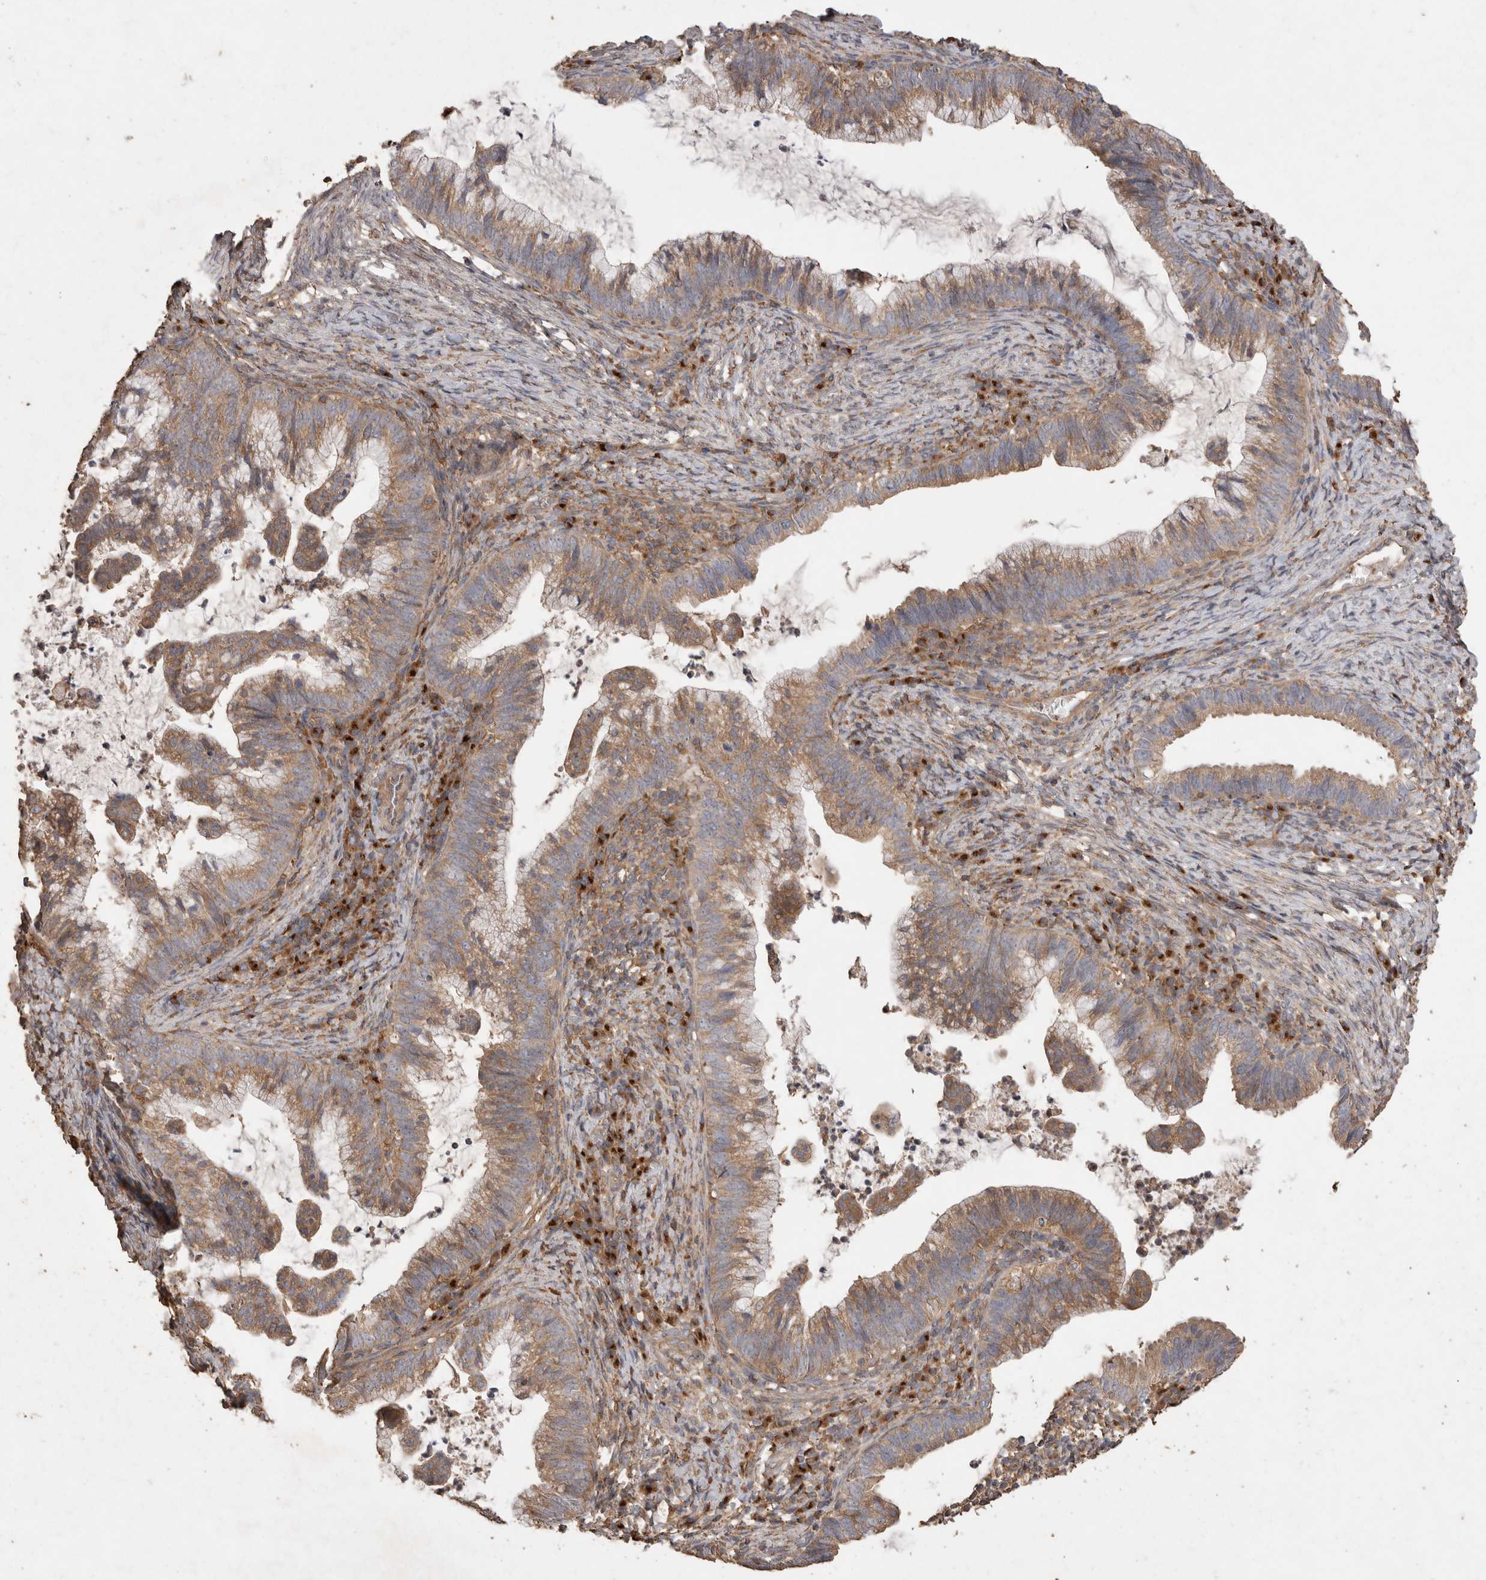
{"staining": {"intensity": "moderate", "quantity": ">75%", "location": "cytoplasmic/membranous"}, "tissue": "cervical cancer", "cell_type": "Tumor cells", "image_type": "cancer", "snomed": [{"axis": "morphology", "description": "Adenocarcinoma, NOS"}, {"axis": "topography", "description": "Cervix"}], "caption": "Immunohistochemical staining of adenocarcinoma (cervical) displays medium levels of moderate cytoplasmic/membranous protein expression in about >75% of tumor cells.", "gene": "SNX31", "patient": {"sex": "female", "age": 36}}